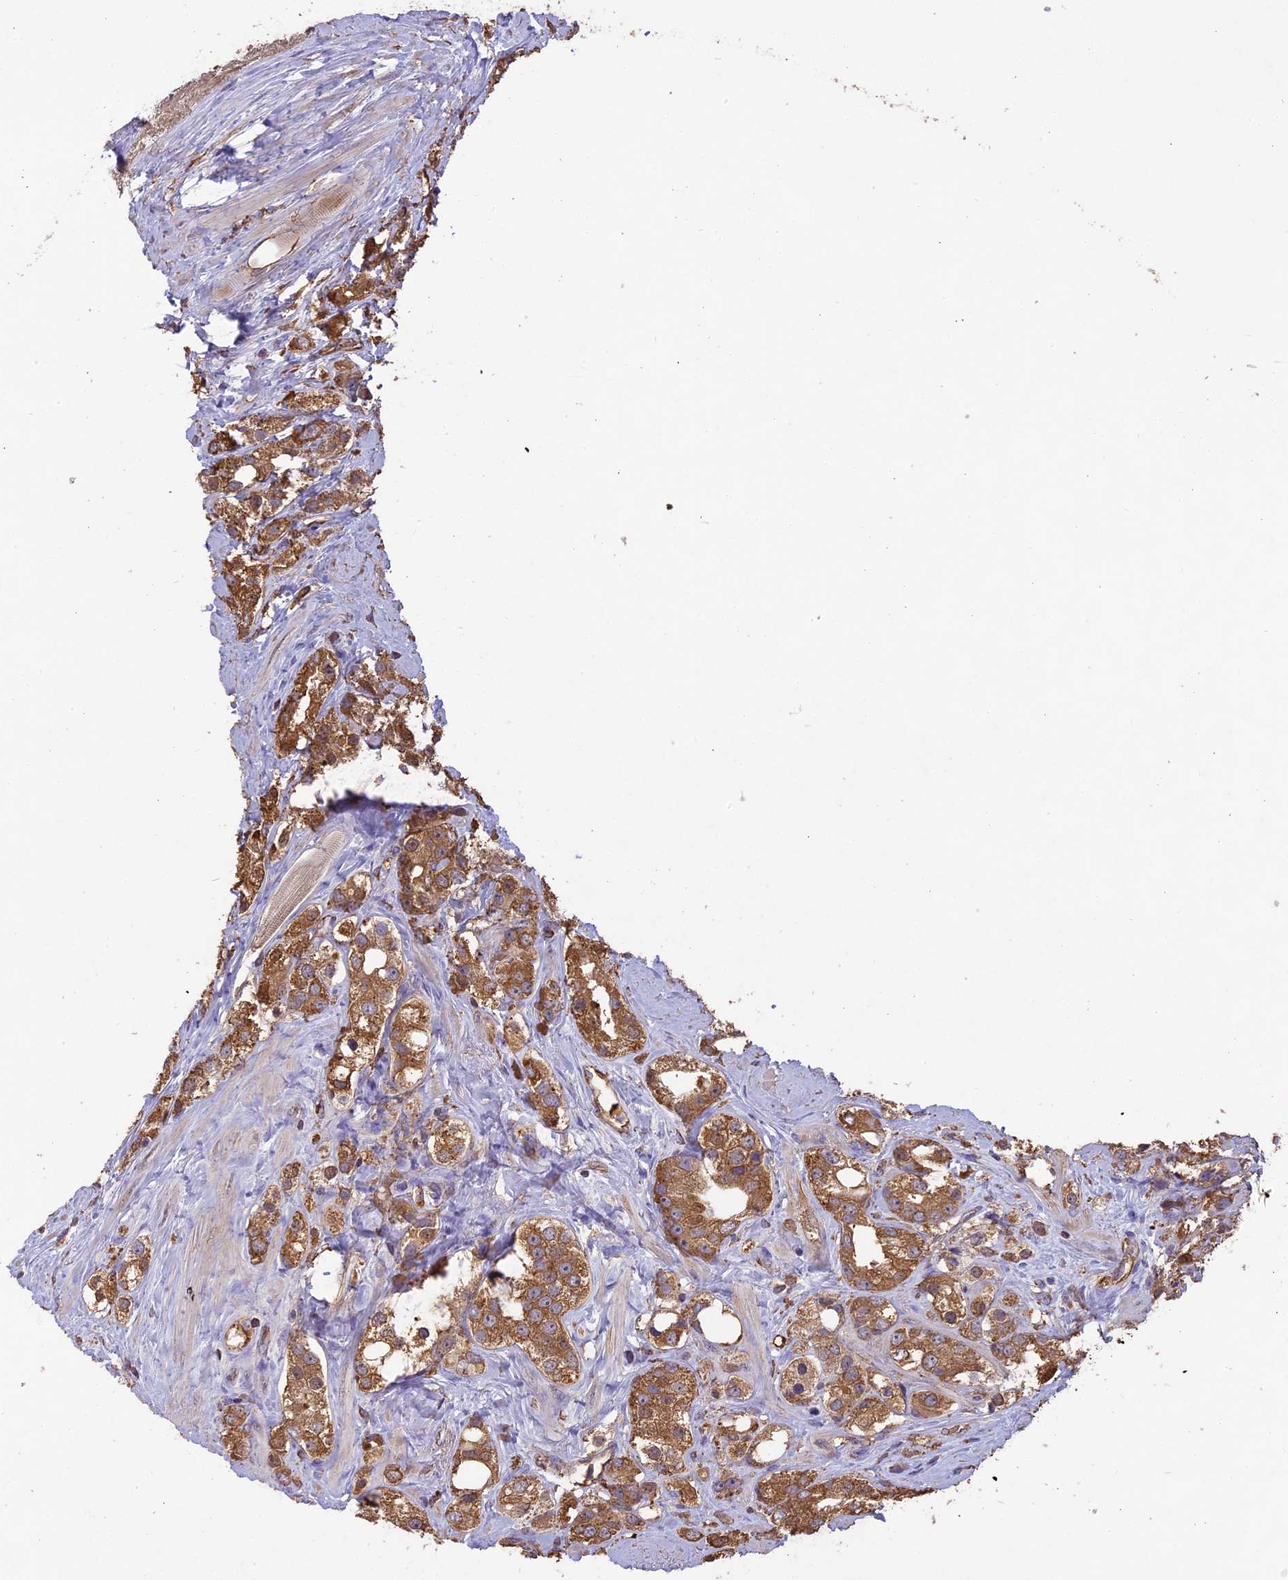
{"staining": {"intensity": "moderate", "quantity": ">75%", "location": "cytoplasmic/membranous"}, "tissue": "prostate cancer", "cell_type": "Tumor cells", "image_type": "cancer", "snomed": [{"axis": "morphology", "description": "Adenocarcinoma, NOS"}, {"axis": "topography", "description": "Prostate"}], "caption": "Immunohistochemical staining of prostate cancer (adenocarcinoma) displays medium levels of moderate cytoplasmic/membranous staining in approximately >75% of tumor cells.", "gene": "ARHGAP19", "patient": {"sex": "male", "age": 79}}